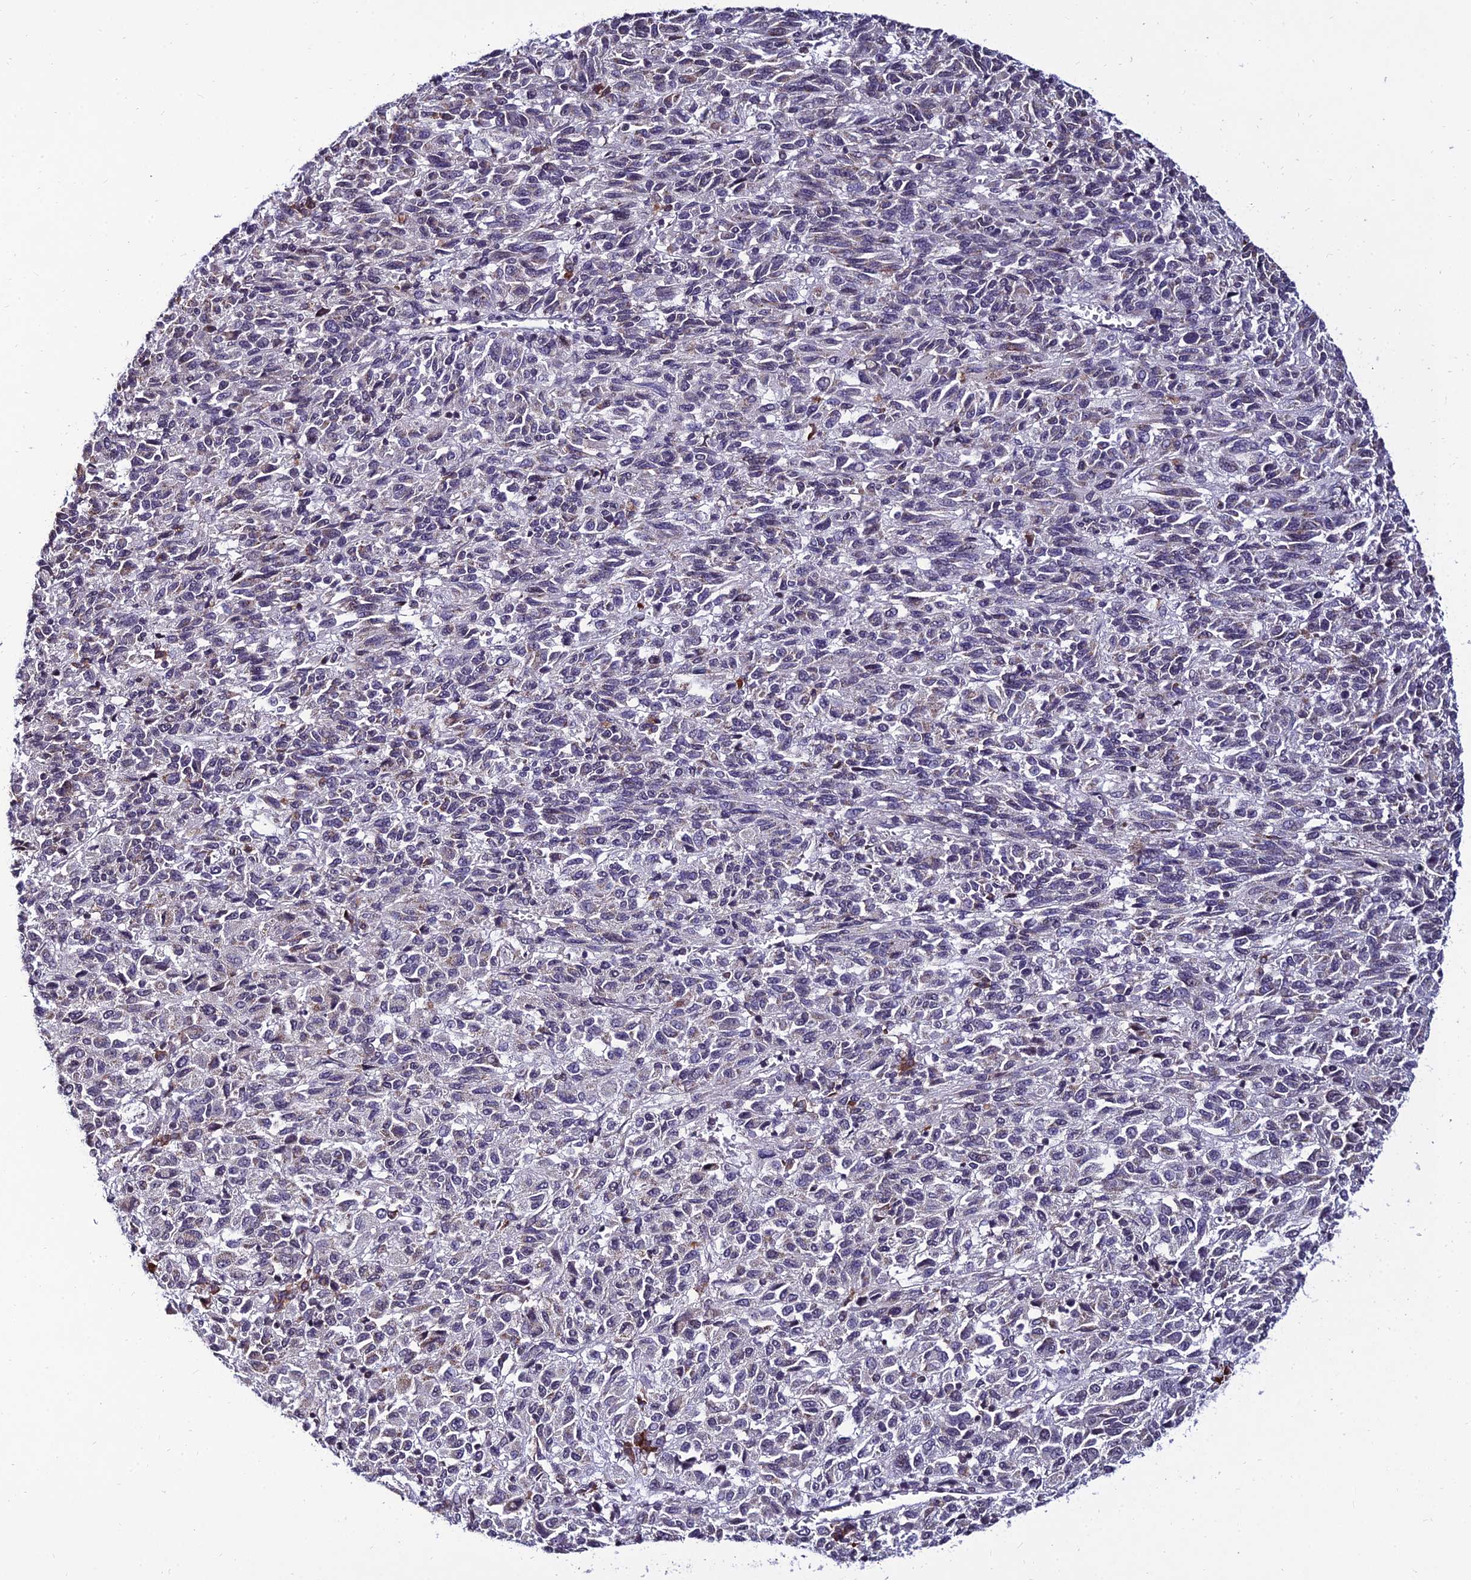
{"staining": {"intensity": "negative", "quantity": "none", "location": "none"}, "tissue": "melanoma", "cell_type": "Tumor cells", "image_type": "cancer", "snomed": [{"axis": "morphology", "description": "Malignant melanoma, Metastatic site"}, {"axis": "topography", "description": "Lung"}], "caption": "Immunohistochemistry (IHC) histopathology image of neoplastic tissue: malignant melanoma (metastatic site) stained with DAB displays no significant protein expression in tumor cells. (DAB IHC visualized using brightfield microscopy, high magnification).", "gene": "CDNF", "patient": {"sex": "male", "age": 64}}